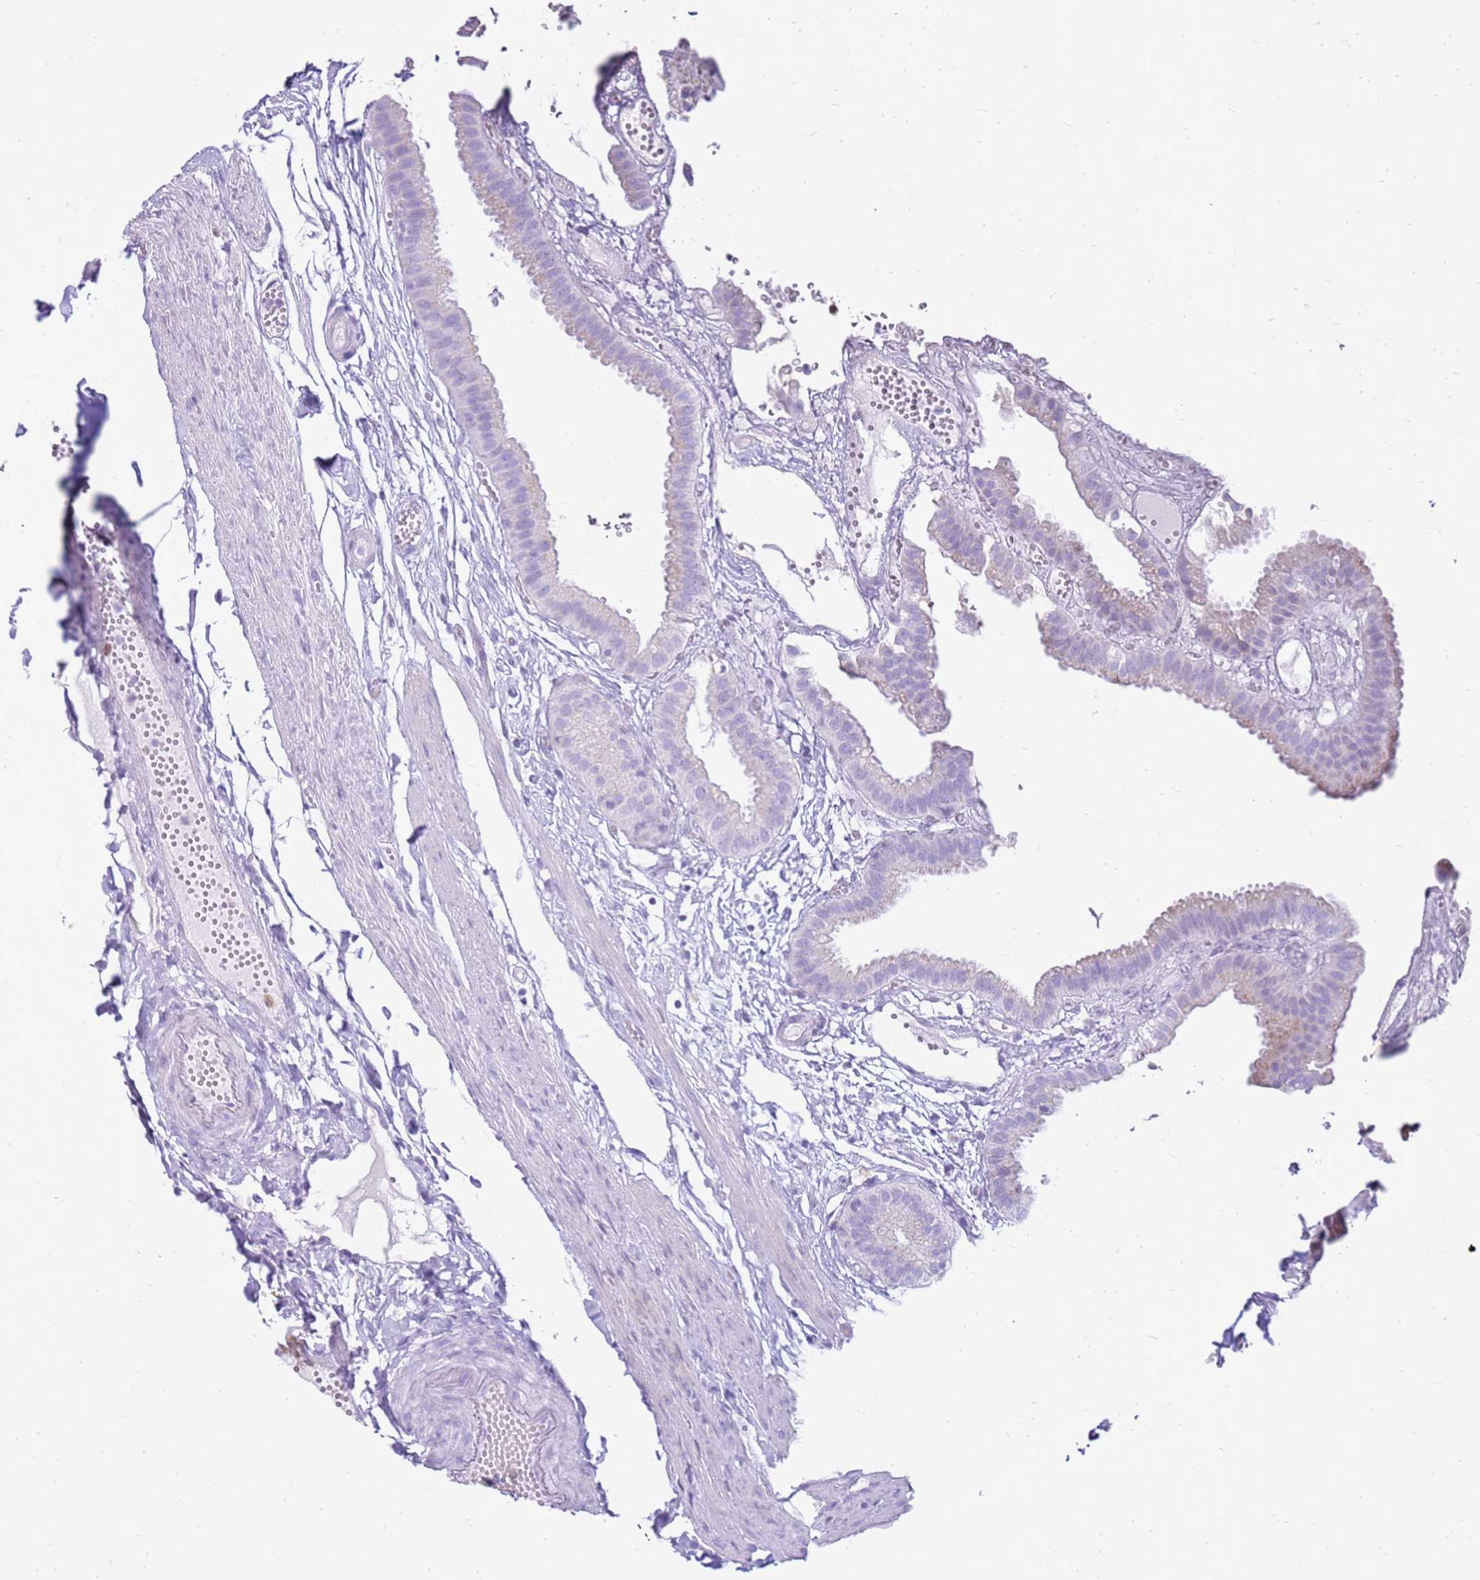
{"staining": {"intensity": "negative", "quantity": "none", "location": "none"}, "tissue": "gallbladder", "cell_type": "Glandular cells", "image_type": "normal", "snomed": [{"axis": "morphology", "description": "Normal tissue, NOS"}, {"axis": "topography", "description": "Gallbladder"}], "caption": "Immunohistochemistry (IHC) image of unremarkable gallbladder stained for a protein (brown), which demonstrates no expression in glandular cells. (DAB IHC, high magnification).", "gene": "CSTA", "patient": {"sex": "female", "age": 61}}